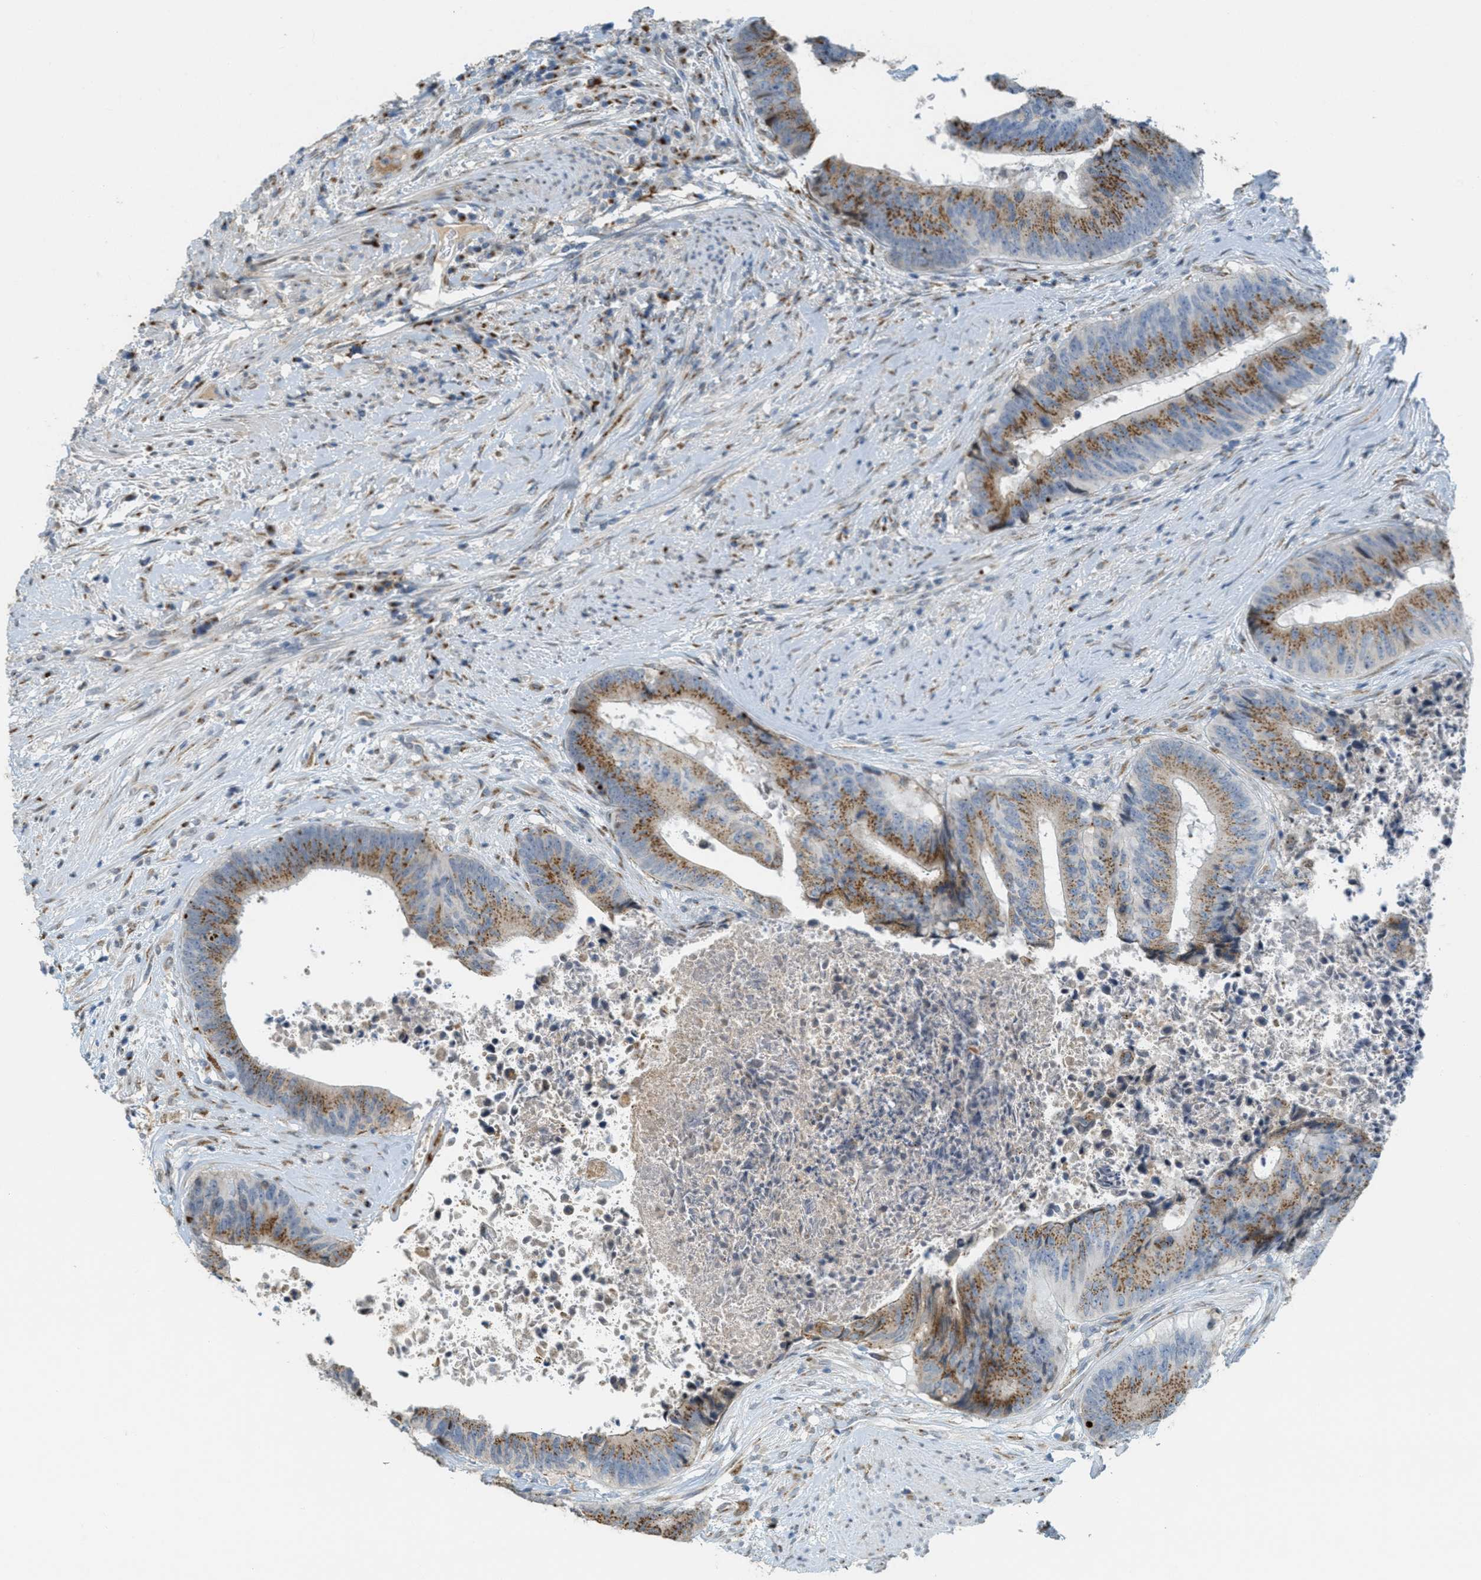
{"staining": {"intensity": "moderate", "quantity": ">75%", "location": "cytoplasmic/membranous"}, "tissue": "colorectal cancer", "cell_type": "Tumor cells", "image_type": "cancer", "snomed": [{"axis": "morphology", "description": "Adenocarcinoma, NOS"}, {"axis": "topography", "description": "Rectum"}], "caption": "Tumor cells exhibit medium levels of moderate cytoplasmic/membranous staining in about >75% of cells in adenocarcinoma (colorectal). Nuclei are stained in blue.", "gene": "ZFPL1", "patient": {"sex": "male", "age": 72}}